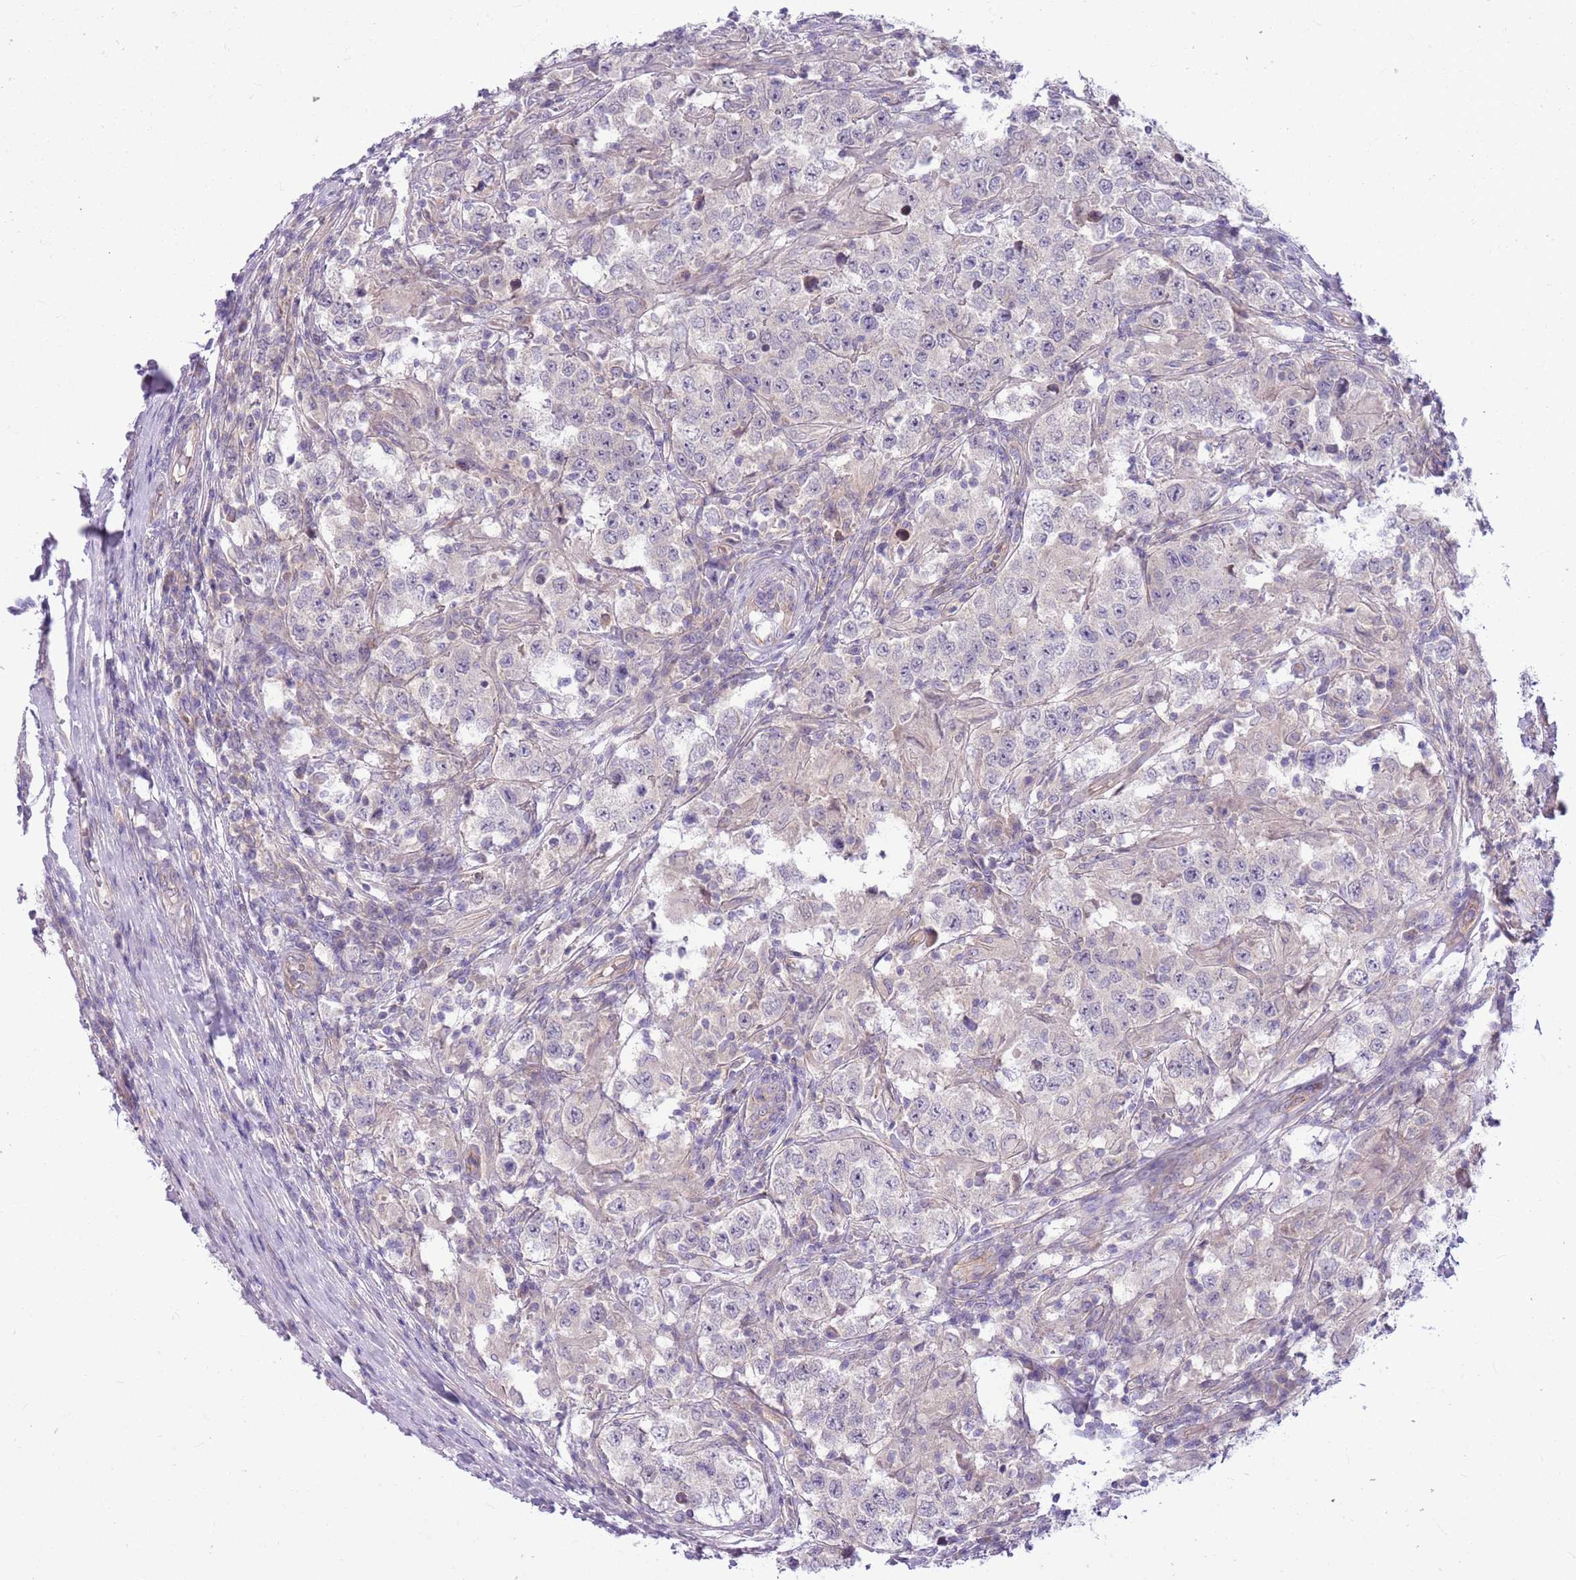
{"staining": {"intensity": "negative", "quantity": "none", "location": "none"}, "tissue": "testis cancer", "cell_type": "Tumor cells", "image_type": "cancer", "snomed": [{"axis": "morphology", "description": "Seminoma, NOS"}, {"axis": "morphology", "description": "Carcinoma, Embryonal, NOS"}, {"axis": "topography", "description": "Testis"}], "caption": "Immunohistochemistry (IHC) histopathology image of neoplastic tissue: testis embryonal carcinoma stained with DAB demonstrates no significant protein expression in tumor cells.", "gene": "PARP8", "patient": {"sex": "male", "age": 41}}